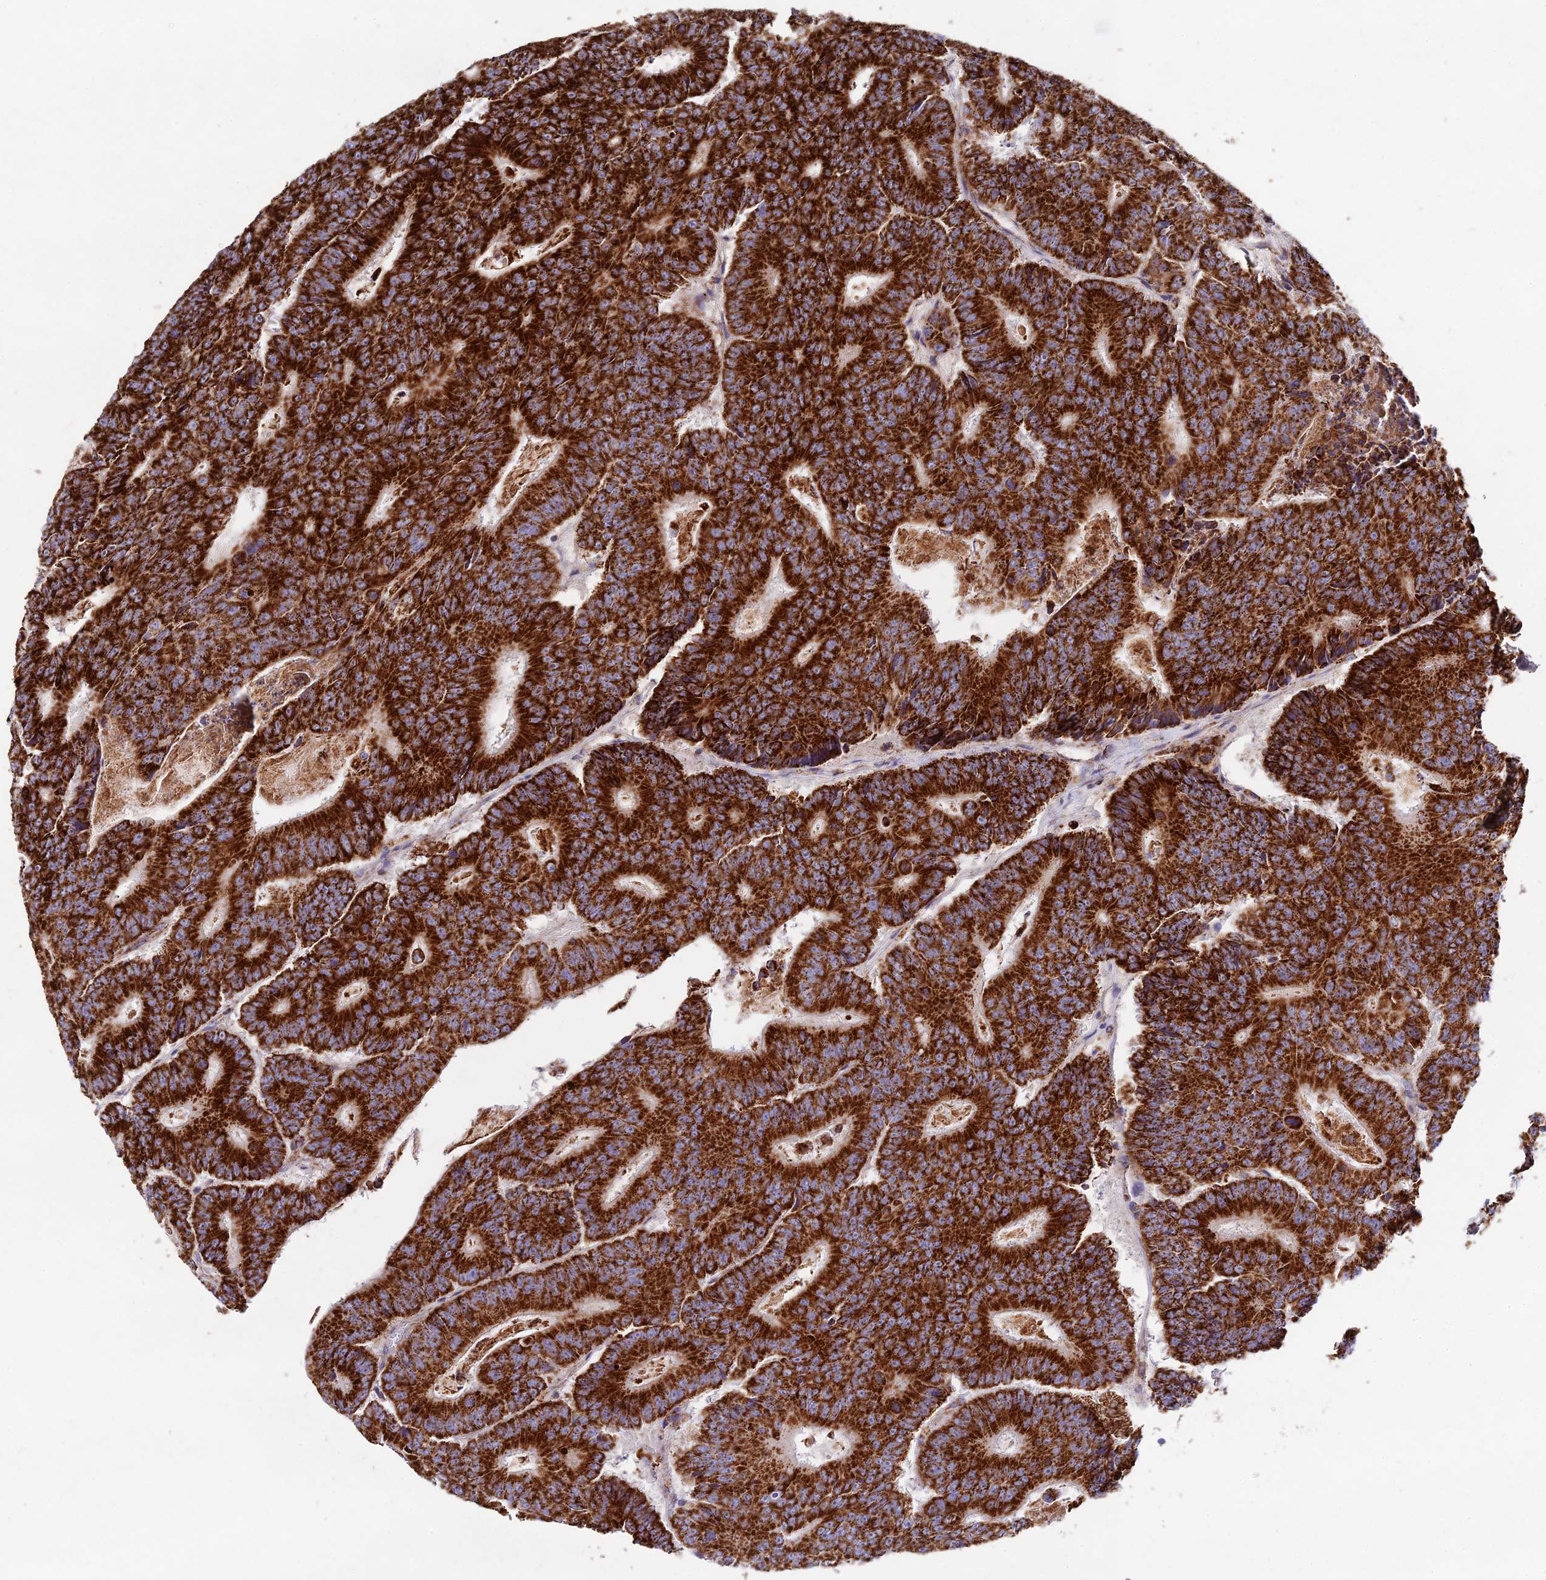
{"staining": {"intensity": "strong", "quantity": ">75%", "location": "cytoplasmic/membranous"}, "tissue": "colorectal cancer", "cell_type": "Tumor cells", "image_type": "cancer", "snomed": [{"axis": "morphology", "description": "Adenocarcinoma, NOS"}, {"axis": "topography", "description": "Colon"}], "caption": "Immunohistochemistry (DAB (3,3'-diaminobenzidine)) staining of colorectal cancer (adenocarcinoma) displays strong cytoplasmic/membranous protein staining in about >75% of tumor cells.", "gene": "KHDC3L", "patient": {"sex": "male", "age": 83}}